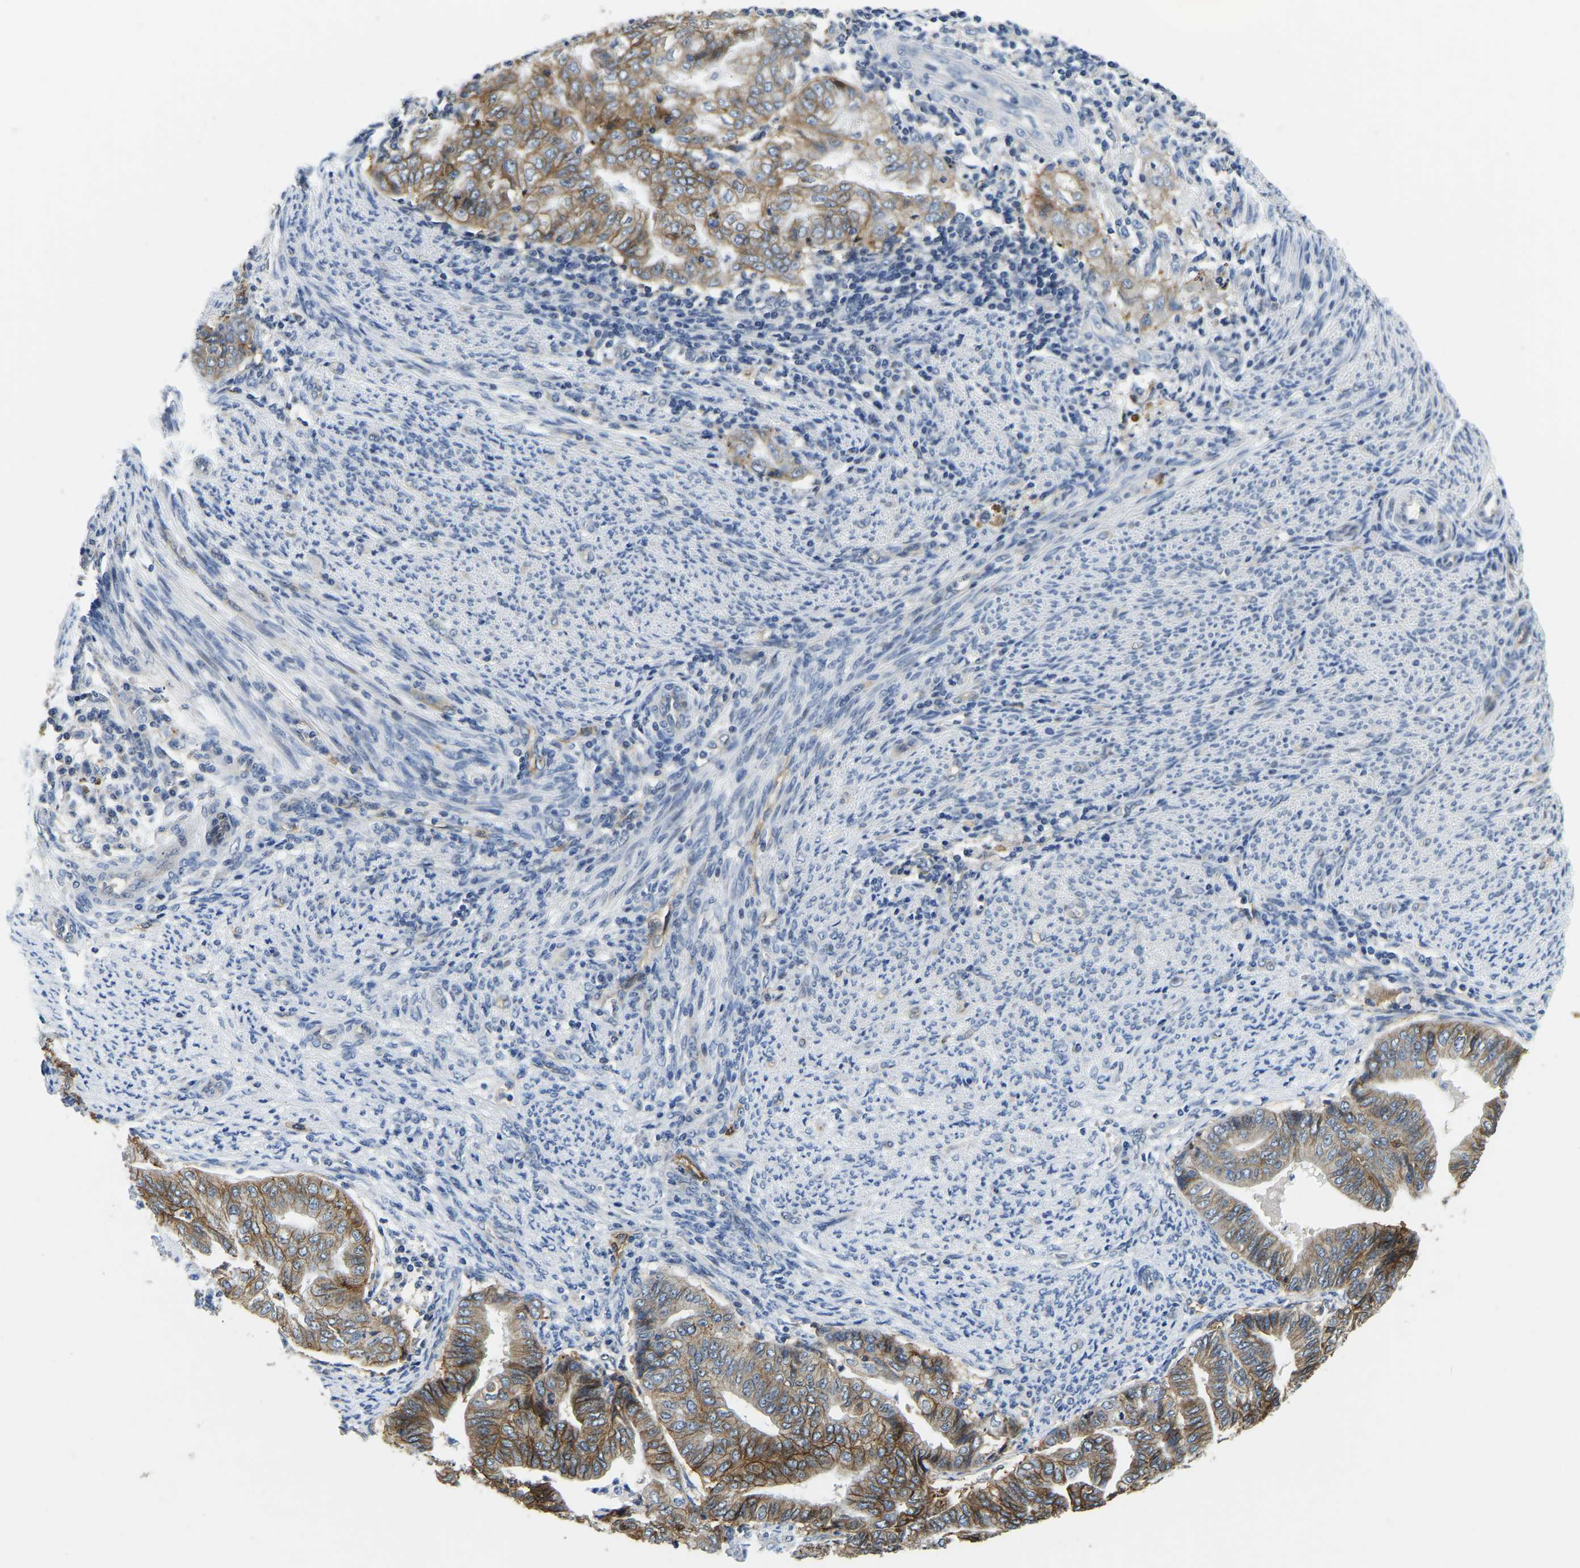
{"staining": {"intensity": "moderate", "quantity": ">75%", "location": "cytoplasmic/membranous"}, "tissue": "endometrial cancer", "cell_type": "Tumor cells", "image_type": "cancer", "snomed": [{"axis": "morphology", "description": "Adenocarcinoma, NOS"}, {"axis": "topography", "description": "Endometrium"}], "caption": "IHC (DAB) staining of human endometrial cancer exhibits moderate cytoplasmic/membranous protein expression in about >75% of tumor cells.", "gene": "ITGA2", "patient": {"sex": "female", "age": 79}}